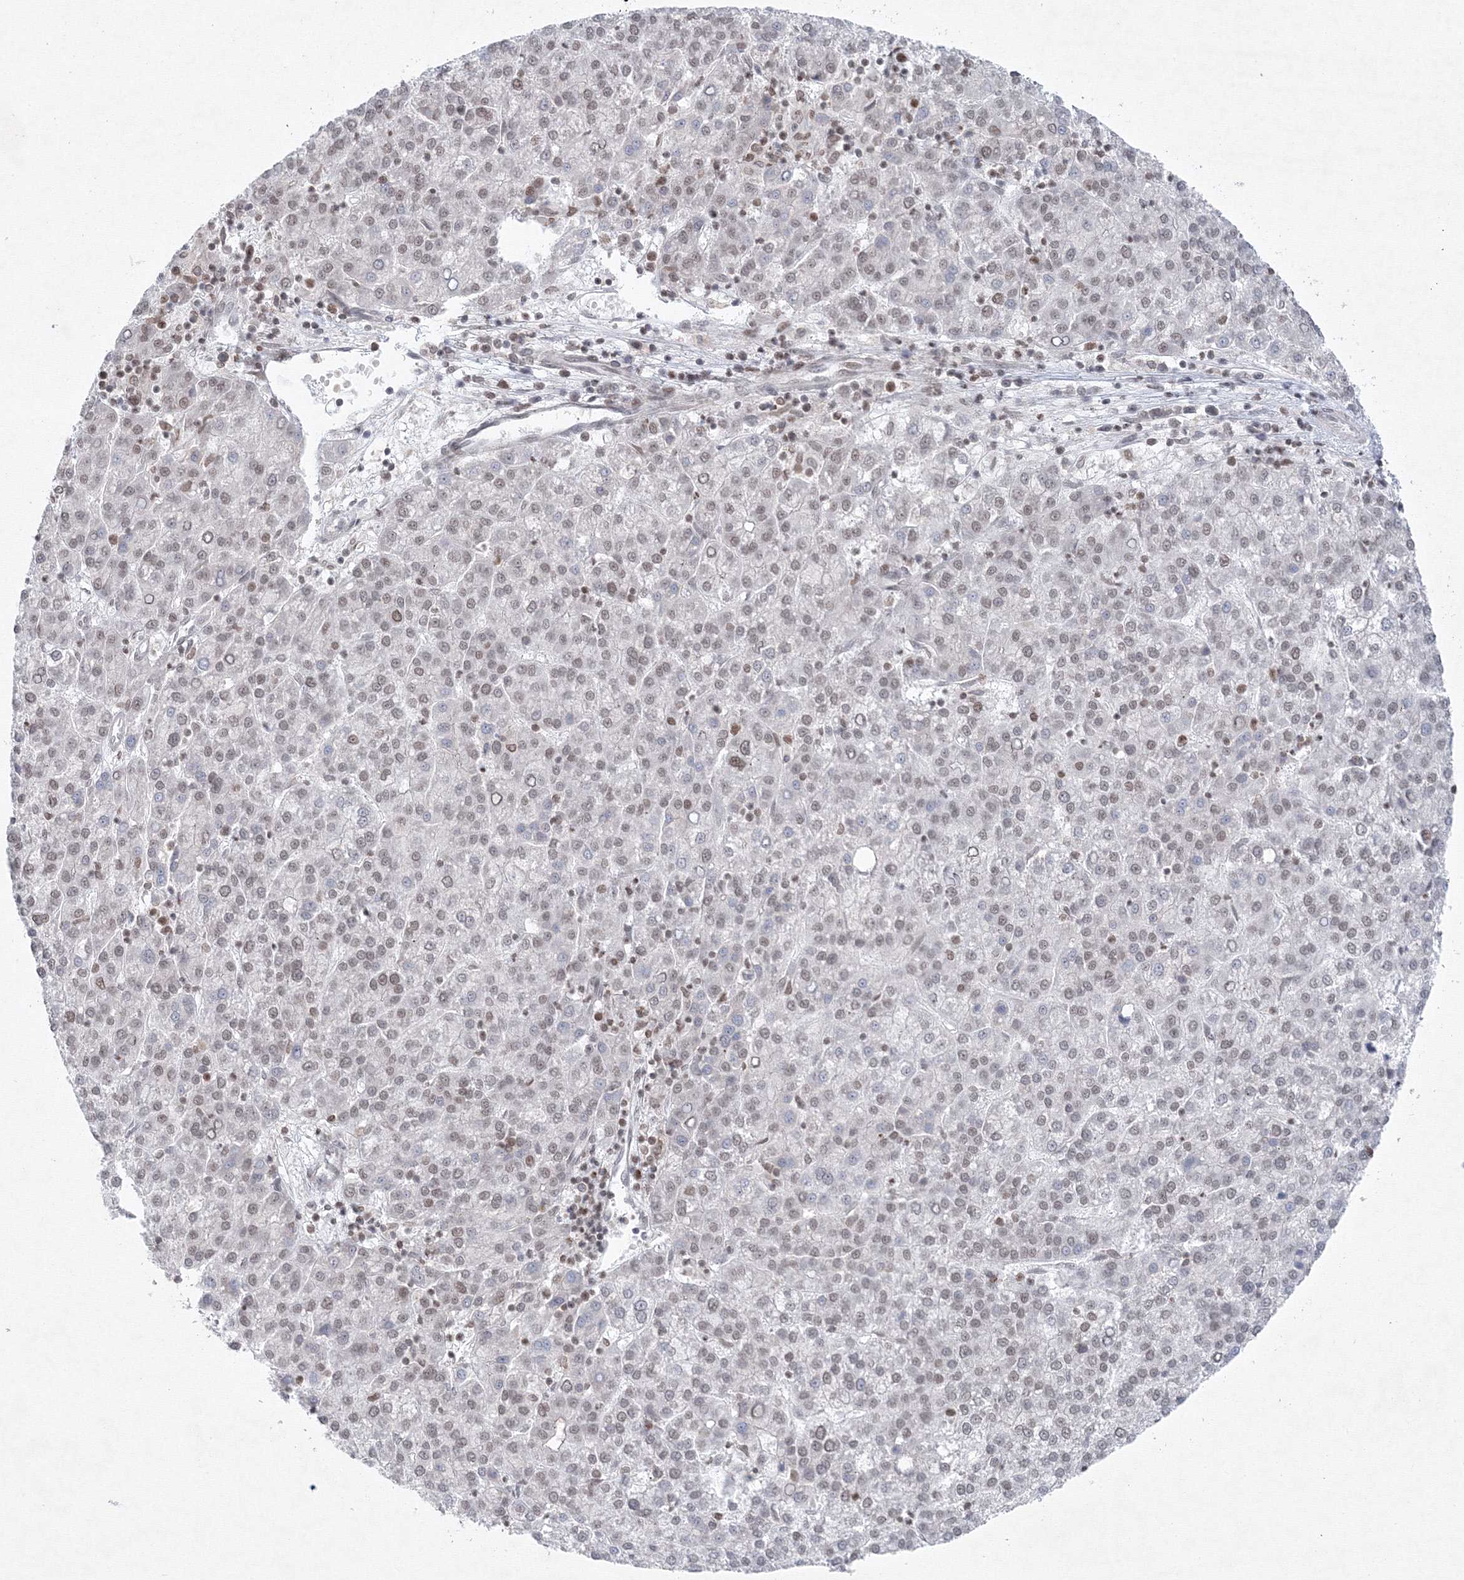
{"staining": {"intensity": "weak", "quantity": ">75%", "location": "nuclear"}, "tissue": "liver cancer", "cell_type": "Tumor cells", "image_type": "cancer", "snomed": [{"axis": "morphology", "description": "Carcinoma, Hepatocellular, NOS"}, {"axis": "topography", "description": "Liver"}], "caption": "This photomicrograph exhibits IHC staining of human liver hepatocellular carcinoma, with low weak nuclear staining in about >75% of tumor cells.", "gene": "KIF4A", "patient": {"sex": "female", "age": 58}}